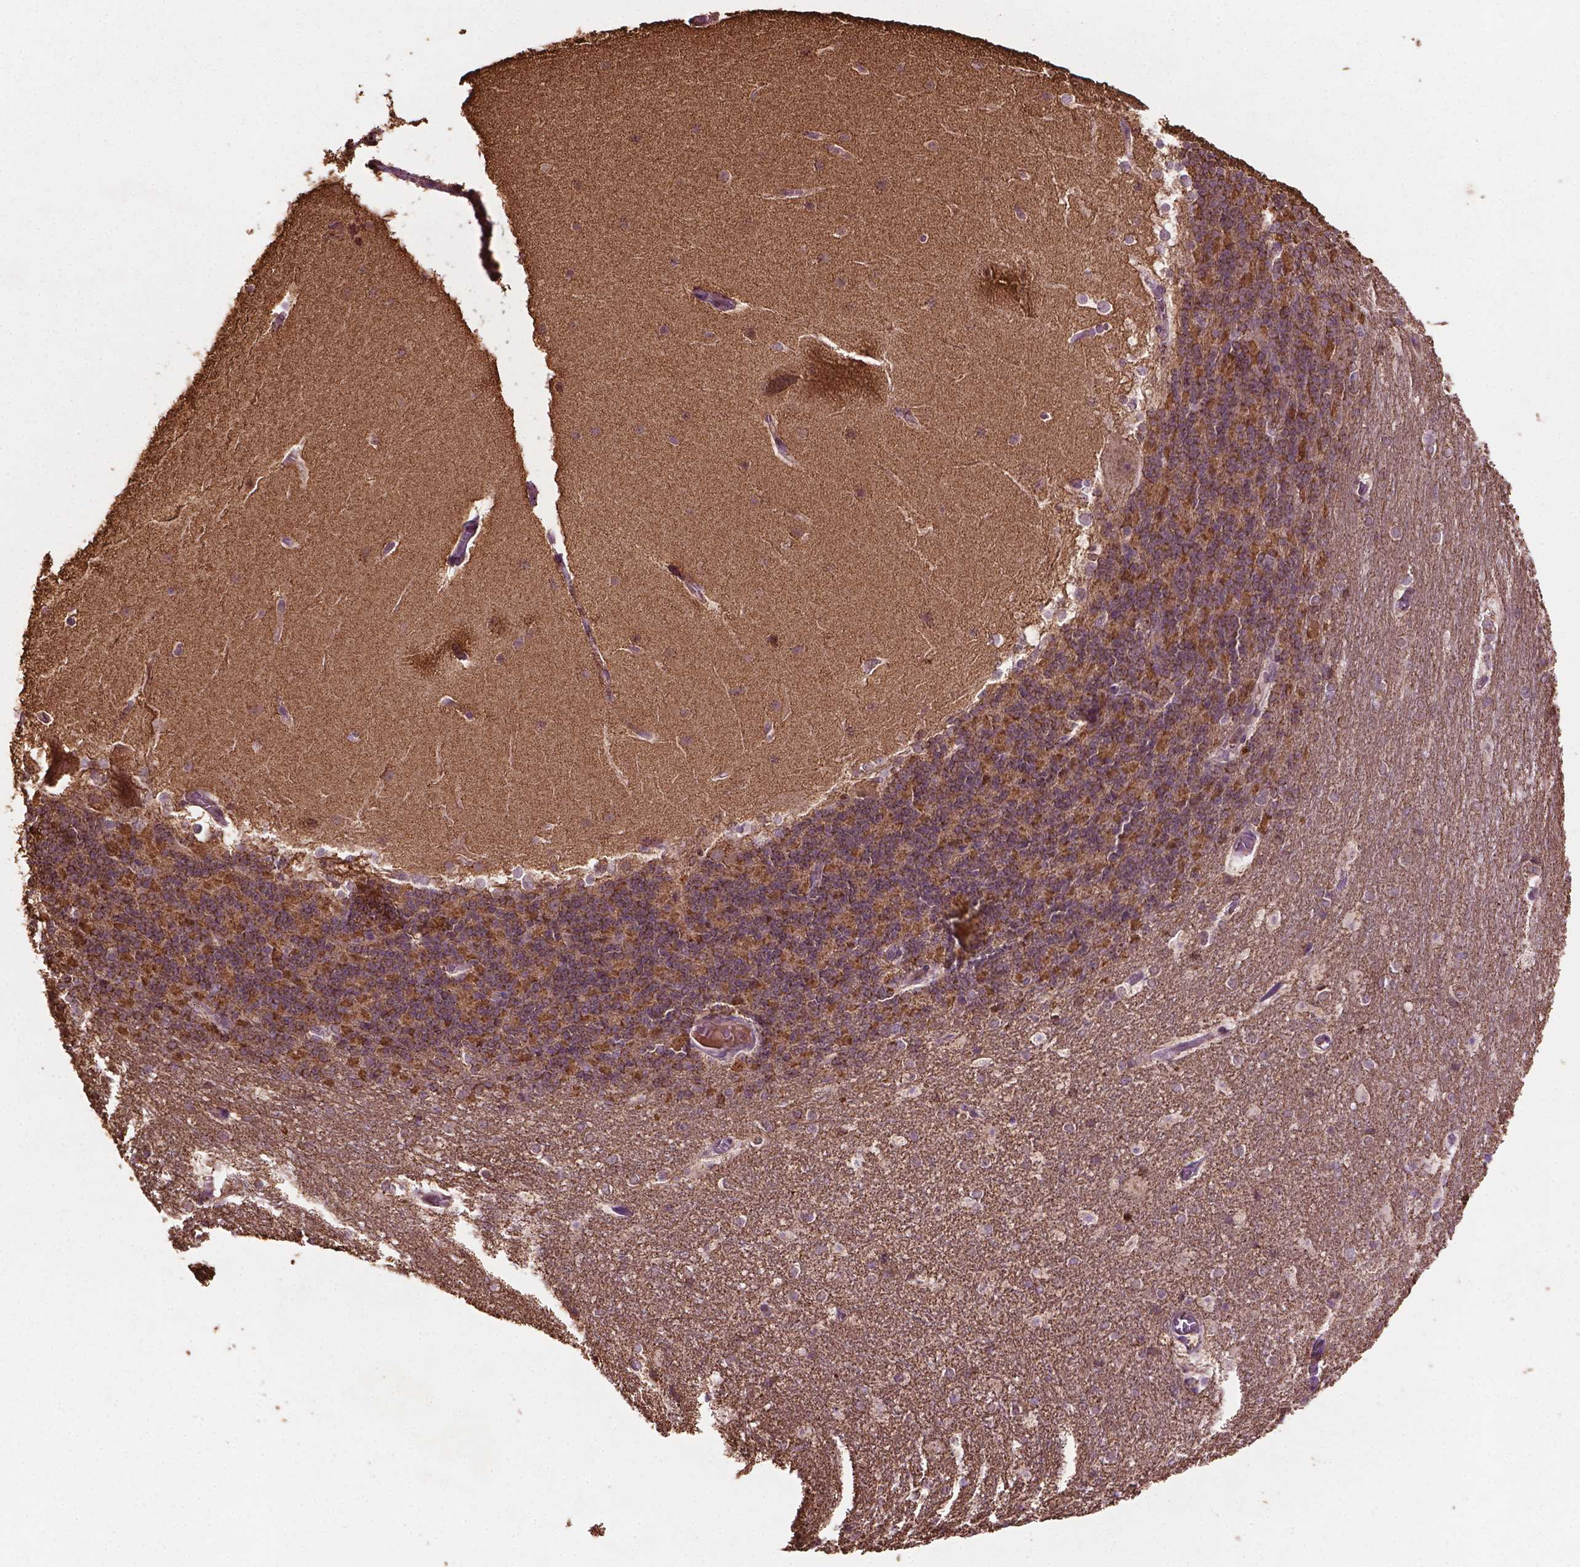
{"staining": {"intensity": "moderate", "quantity": ">75%", "location": "cytoplasmic/membranous"}, "tissue": "cerebellum", "cell_type": "Cells in granular layer", "image_type": "normal", "snomed": [{"axis": "morphology", "description": "Normal tissue, NOS"}, {"axis": "topography", "description": "Cerebellum"}], "caption": "An IHC image of normal tissue is shown. Protein staining in brown highlights moderate cytoplasmic/membranous positivity in cerebellum within cells in granular layer. (Brightfield microscopy of DAB IHC at high magnification).", "gene": "HS3ST3A1", "patient": {"sex": "female", "age": 19}}